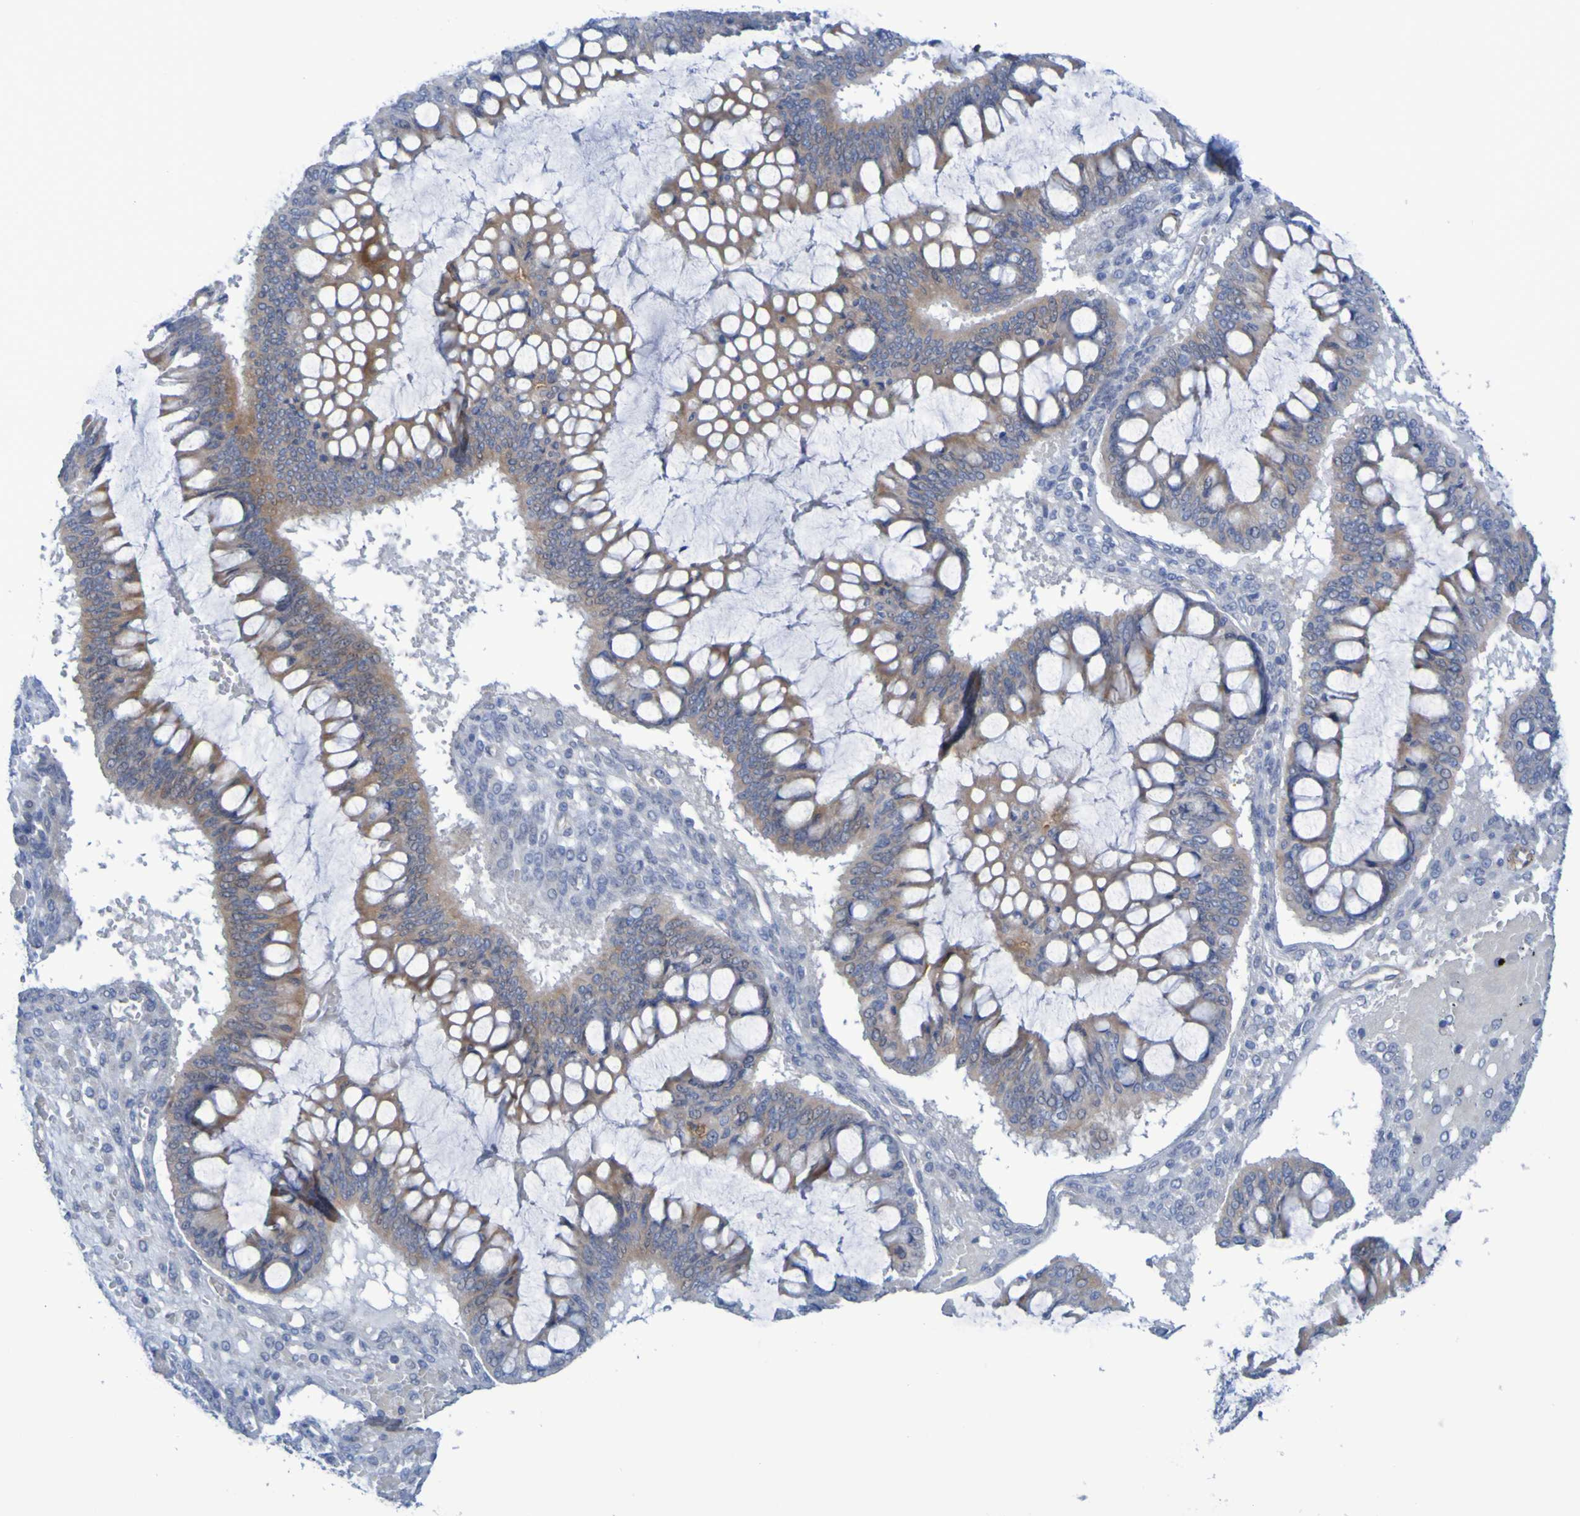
{"staining": {"intensity": "moderate", "quantity": ">75%", "location": "cytoplasmic/membranous"}, "tissue": "ovarian cancer", "cell_type": "Tumor cells", "image_type": "cancer", "snomed": [{"axis": "morphology", "description": "Cystadenocarcinoma, mucinous, NOS"}, {"axis": "topography", "description": "Ovary"}], "caption": "Ovarian cancer (mucinous cystadenocarcinoma) stained with DAB (3,3'-diaminobenzidine) IHC shows medium levels of moderate cytoplasmic/membranous expression in about >75% of tumor cells.", "gene": "LPP", "patient": {"sex": "female", "age": 73}}